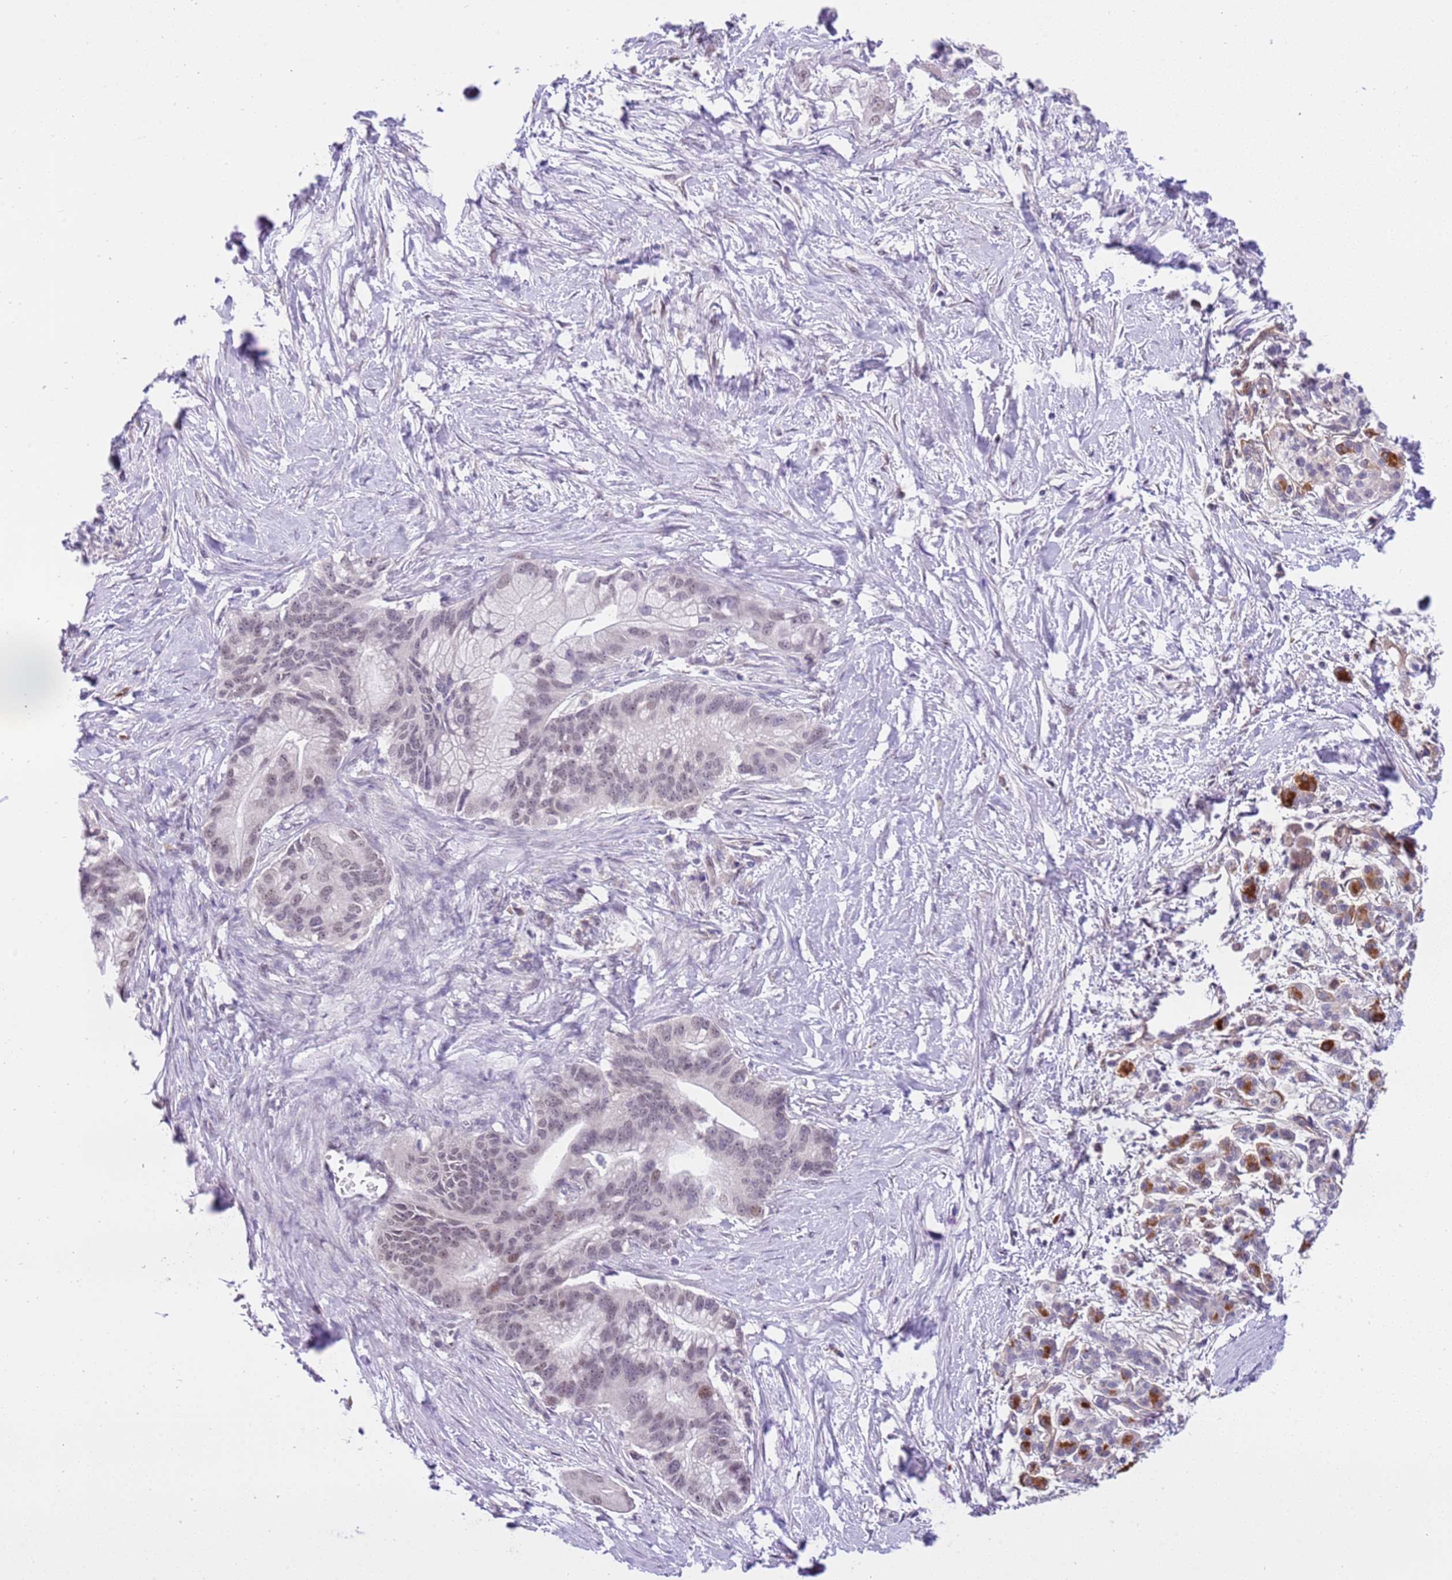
{"staining": {"intensity": "weak", "quantity": "<25%", "location": "nuclear"}, "tissue": "pancreatic cancer", "cell_type": "Tumor cells", "image_type": "cancer", "snomed": [{"axis": "morphology", "description": "Adenocarcinoma, NOS"}, {"axis": "topography", "description": "Pancreas"}], "caption": "This image is of pancreatic cancer stained with immunohistochemistry to label a protein in brown with the nuclei are counter-stained blue. There is no positivity in tumor cells.", "gene": "MAGEF1", "patient": {"sex": "male", "age": 68}}